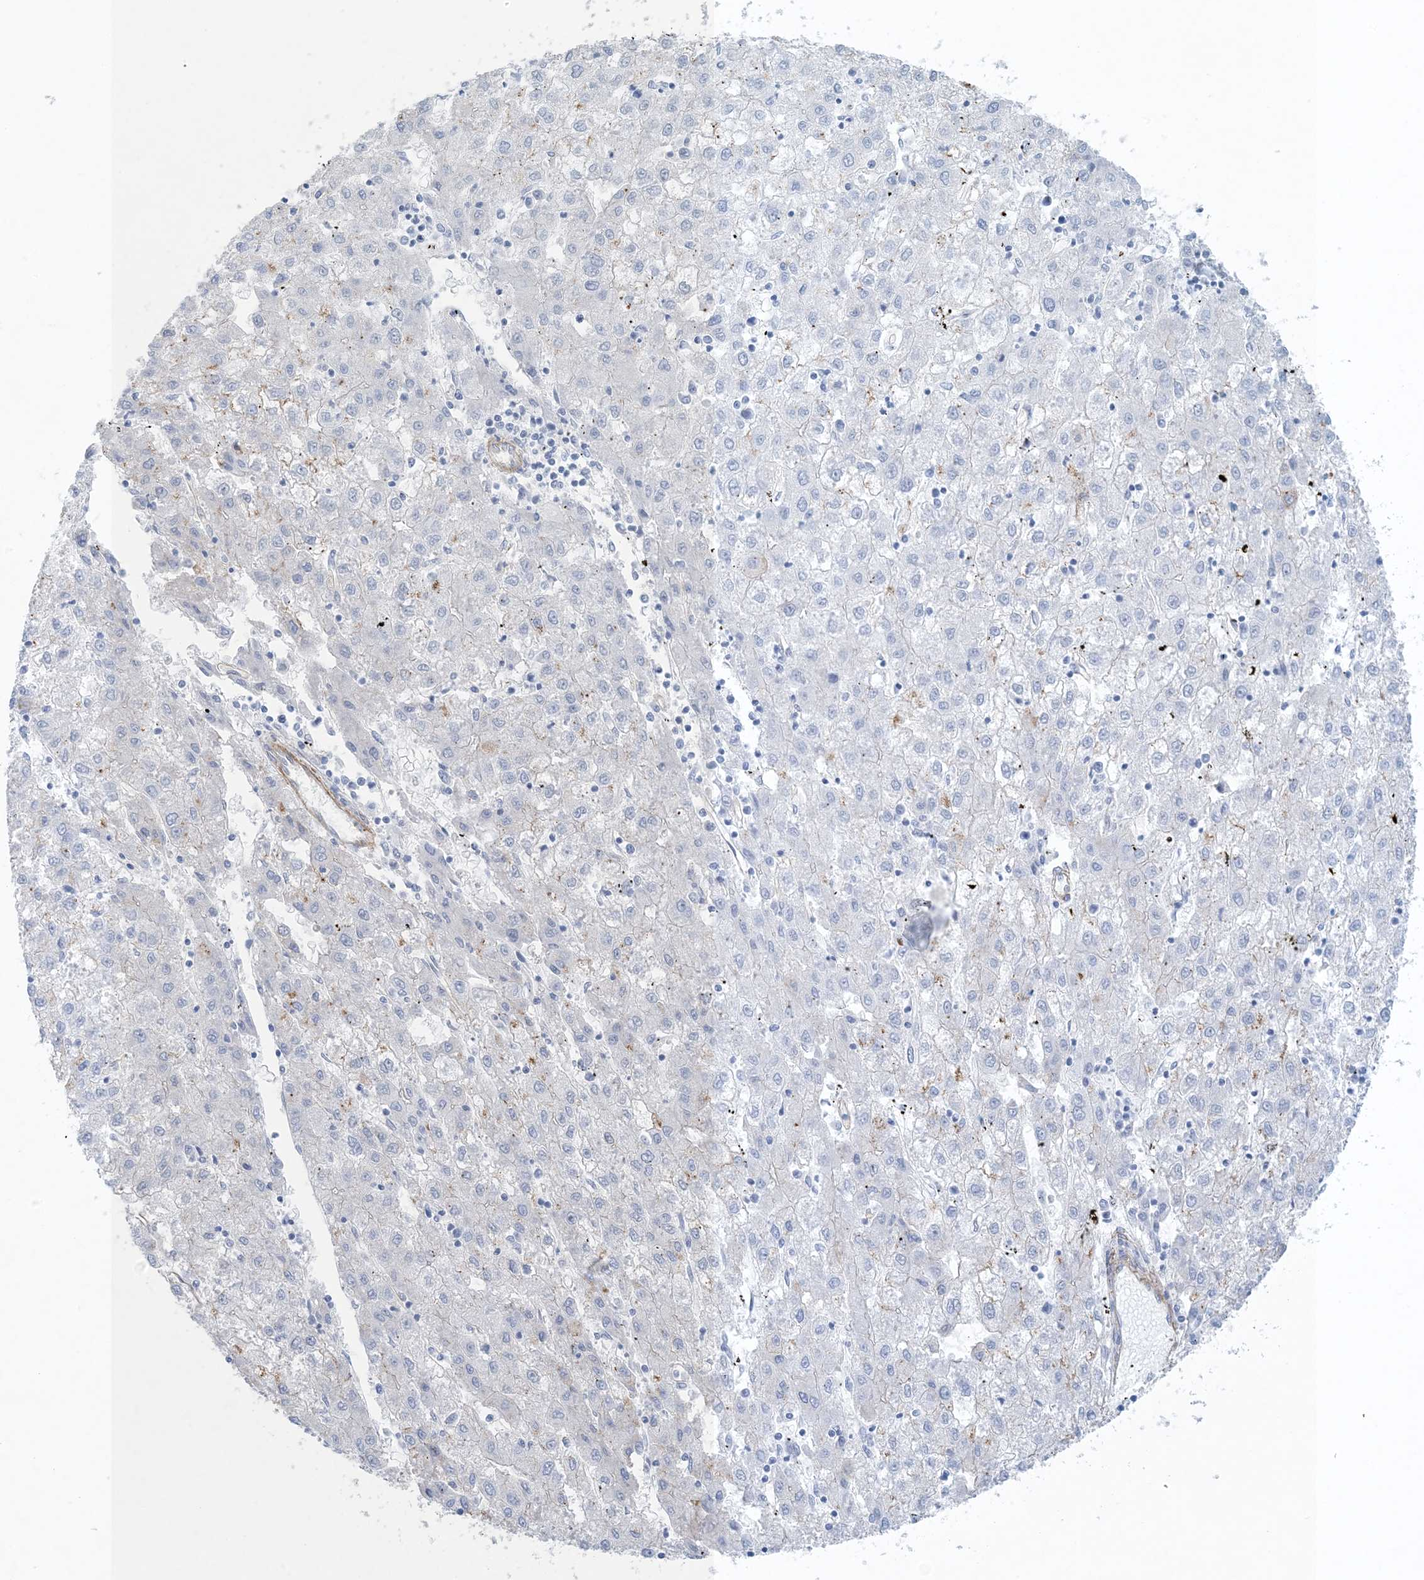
{"staining": {"intensity": "negative", "quantity": "none", "location": "none"}, "tissue": "liver cancer", "cell_type": "Tumor cells", "image_type": "cancer", "snomed": [{"axis": "morphology", "description": "Carcinoma, Hepatocellular, NOS"}, {"axis": "topography", "description": "Liver"}], "caption": "Tumor cells are negative for brown protein staining in hepatocellular carcinoma (liver). The staining was performed using DAB to visualize the protein expression in brown, while the nuclei were stained in blue with hematoxylin (Magnification: 20x).", "gene": "SHANK1", "patient": {"sex": "male", "age": 72}}